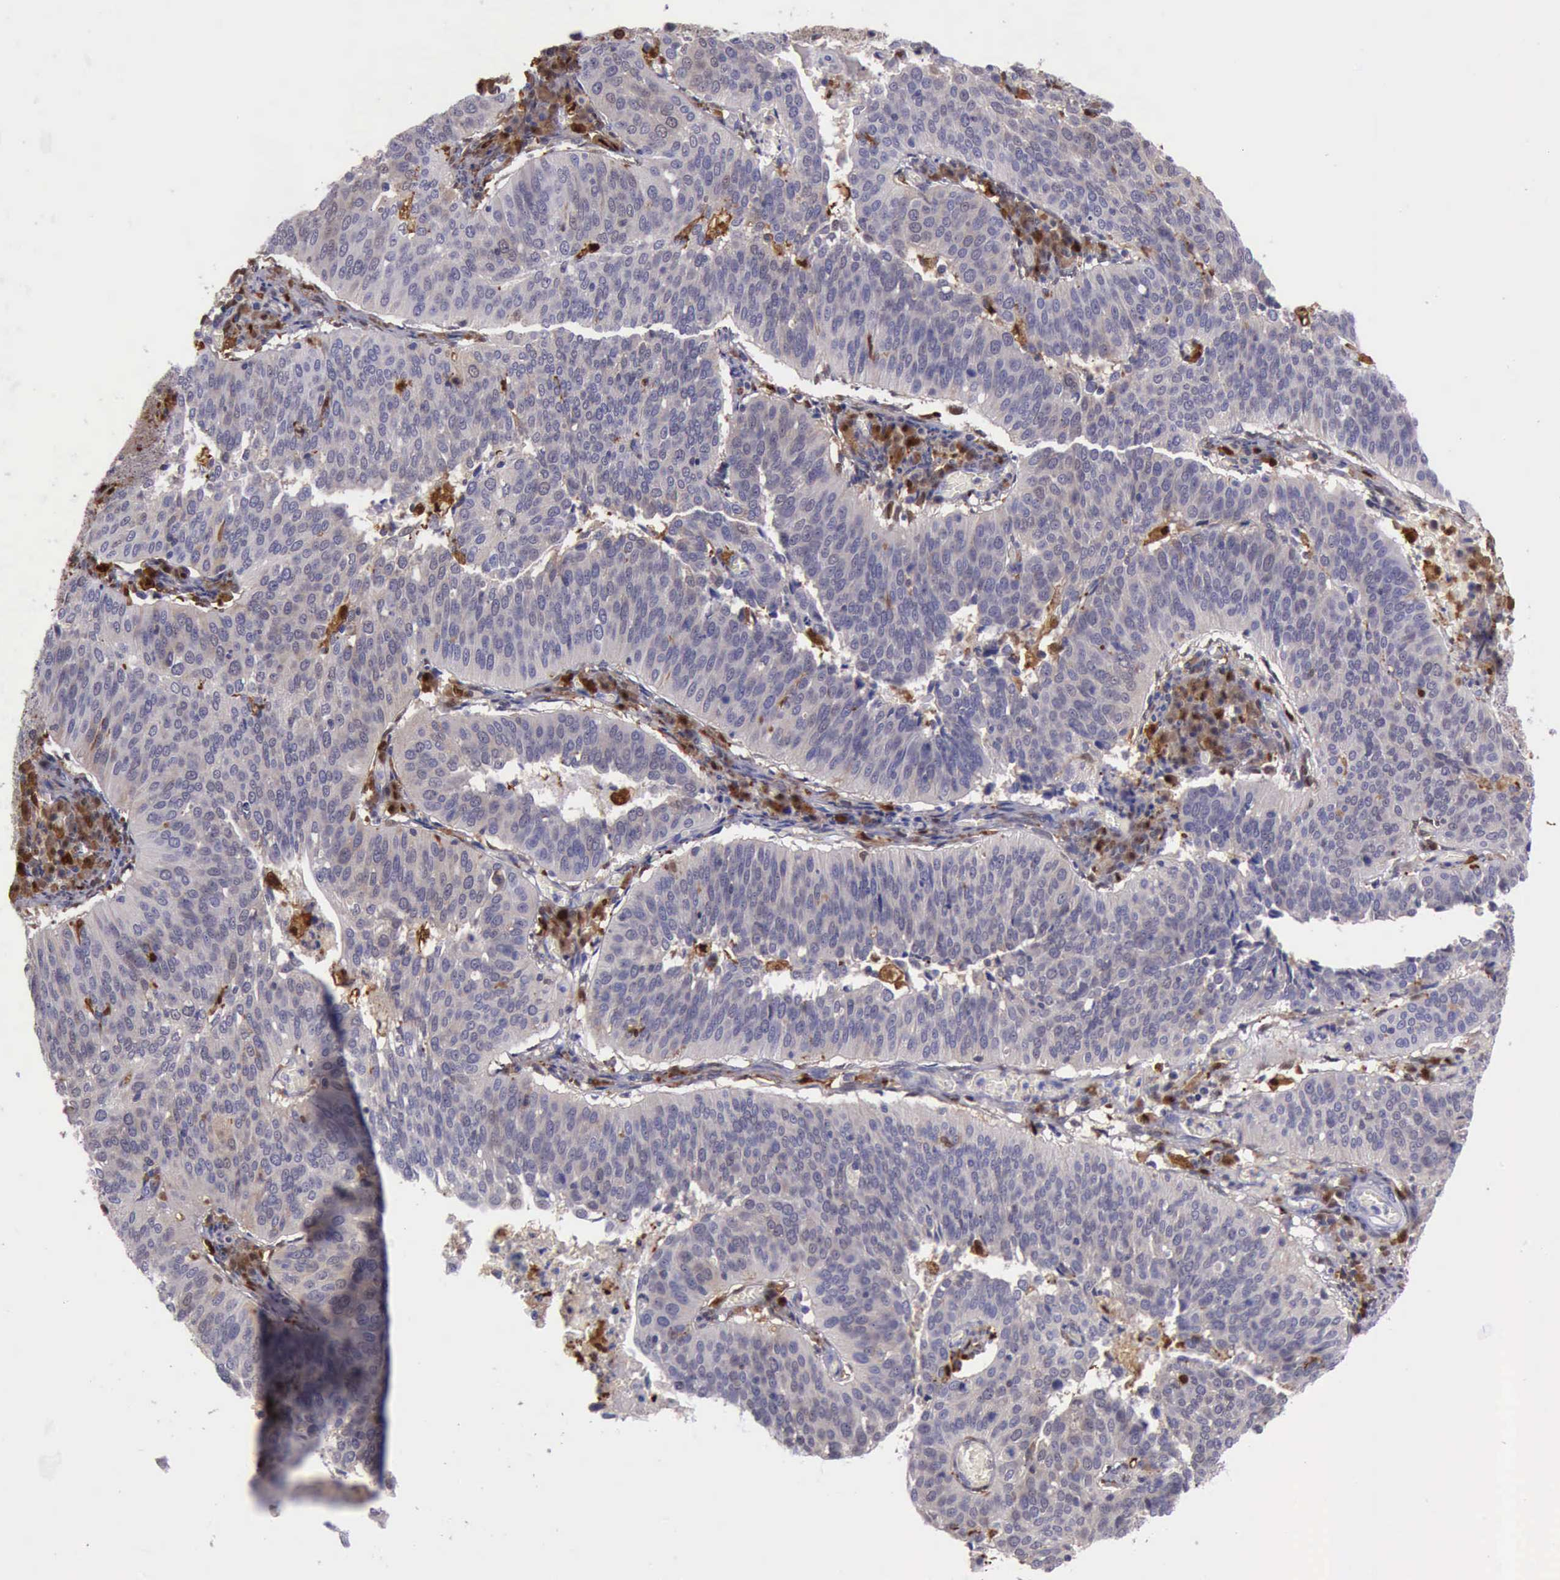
{"staining": {"intensity": "weak", "quantity": "<25%", "location": "cytoplasmic/membranous,nuclear"}, "tissue": "cervical cancer", "cell_type": "Tumor cells", "image_type": "cancer", "snomed": [{"axis": "morphology", "description": "Squamous cell carcinoma, NOS"}, {"axis": "topography", "description": "Cervix"}], "caption": "Cervical cancer stained for a protein using immunohistochemistry exhibits no positivity tumor cells.", "gene": "TYMP", "patient": {"sex": "female", "age": 39}}